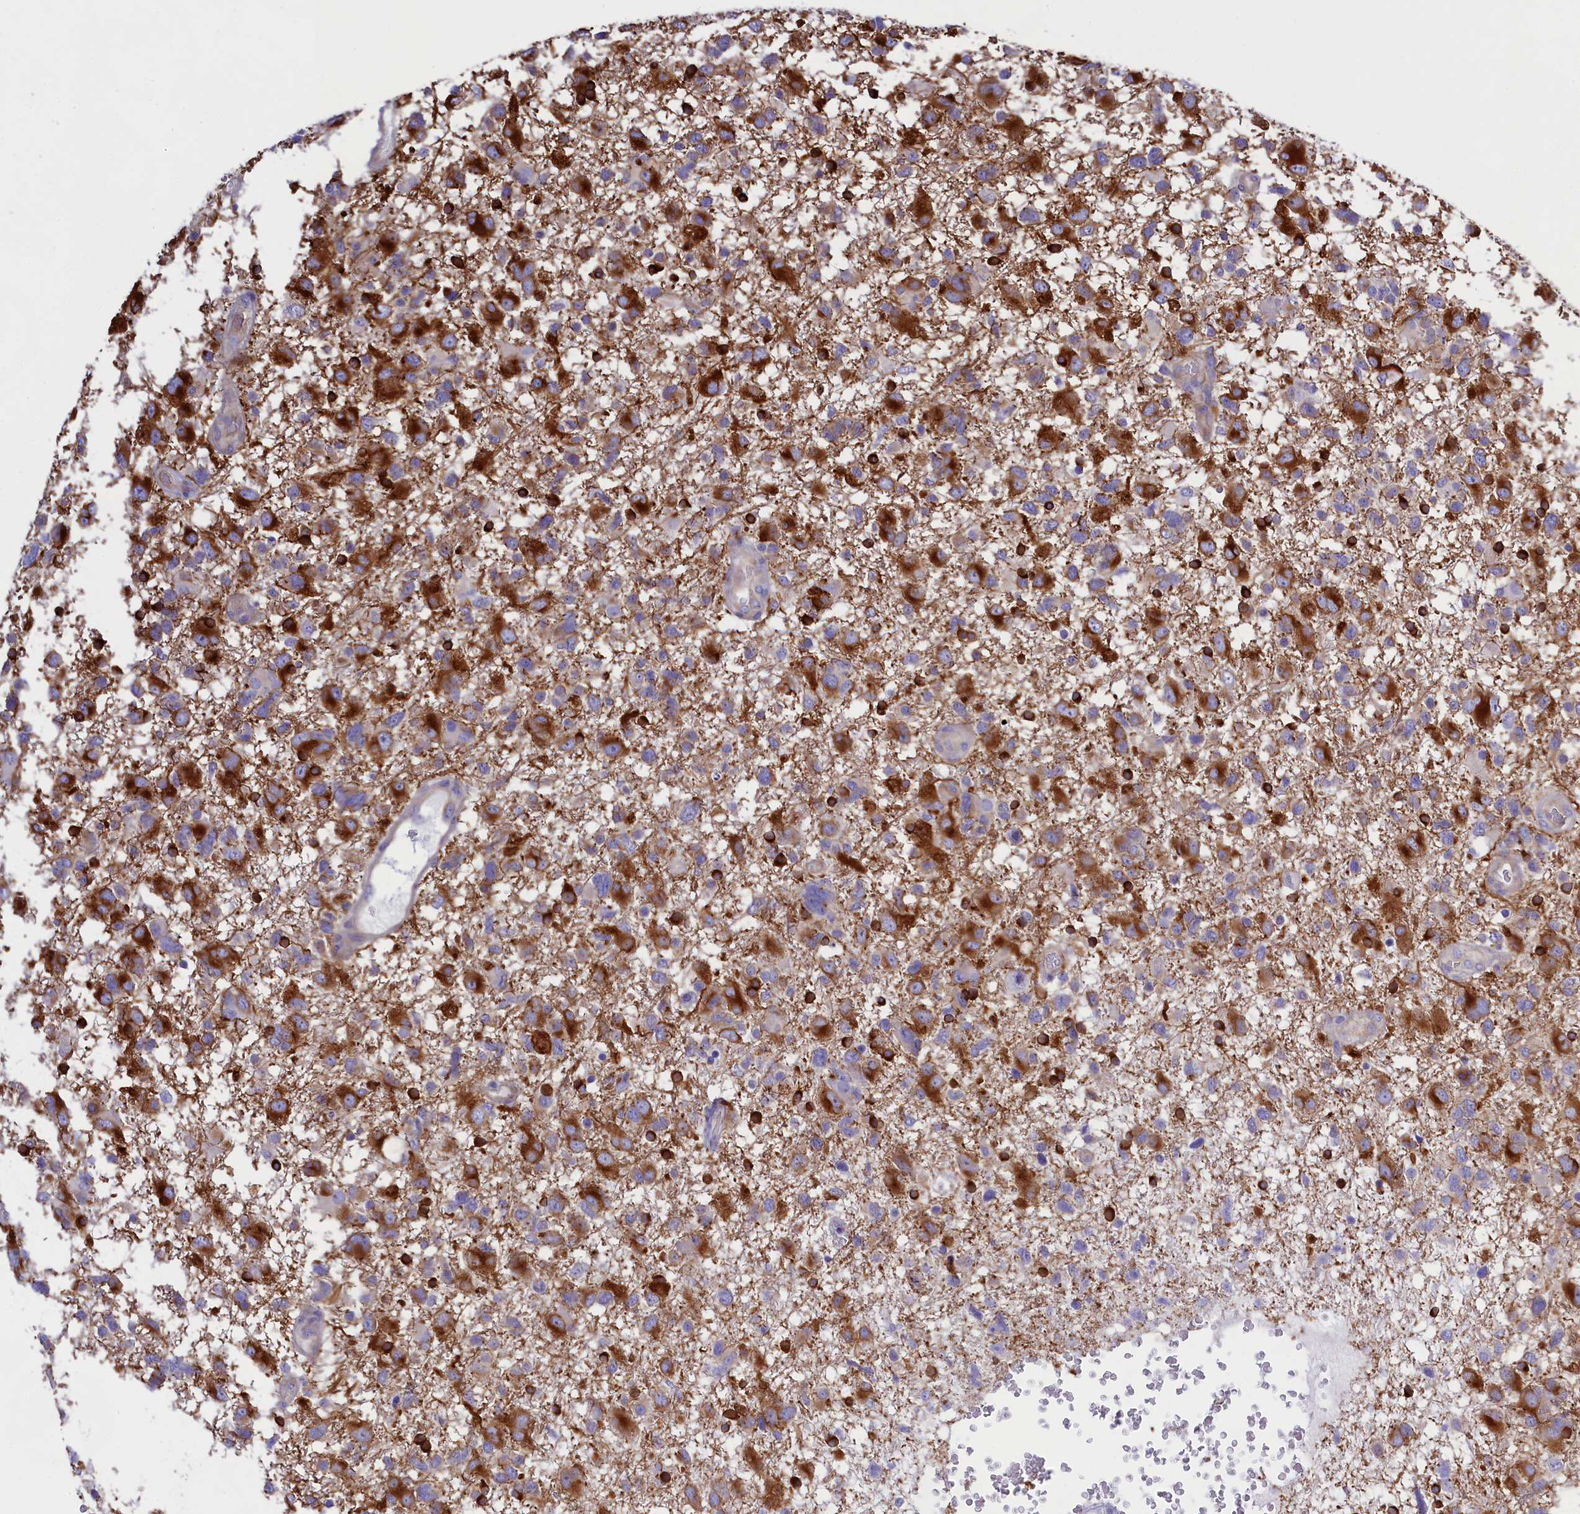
{"staining": {"intensity": "strong", "quantity": "25%-75%", "location": "cytoplasmic/membranous"}, "tissue": "glioma", "cell_type": "Tumor cells", "image_type": "cancer", "snomed": [{"axis": "morphology", "description": "Glioma, malignant, High grade"}, {"axis": "topography", "description": "Brain"}], "caption": "DAB immunohistochemical staining of high-grade glioma (malignant) exhibits strong cytoplasmic/membranous protein staining in approximately 25%-75% of tumor cells.", "gene": "PPP1R13L", "patient": {"sex": "male", "age": 61}}